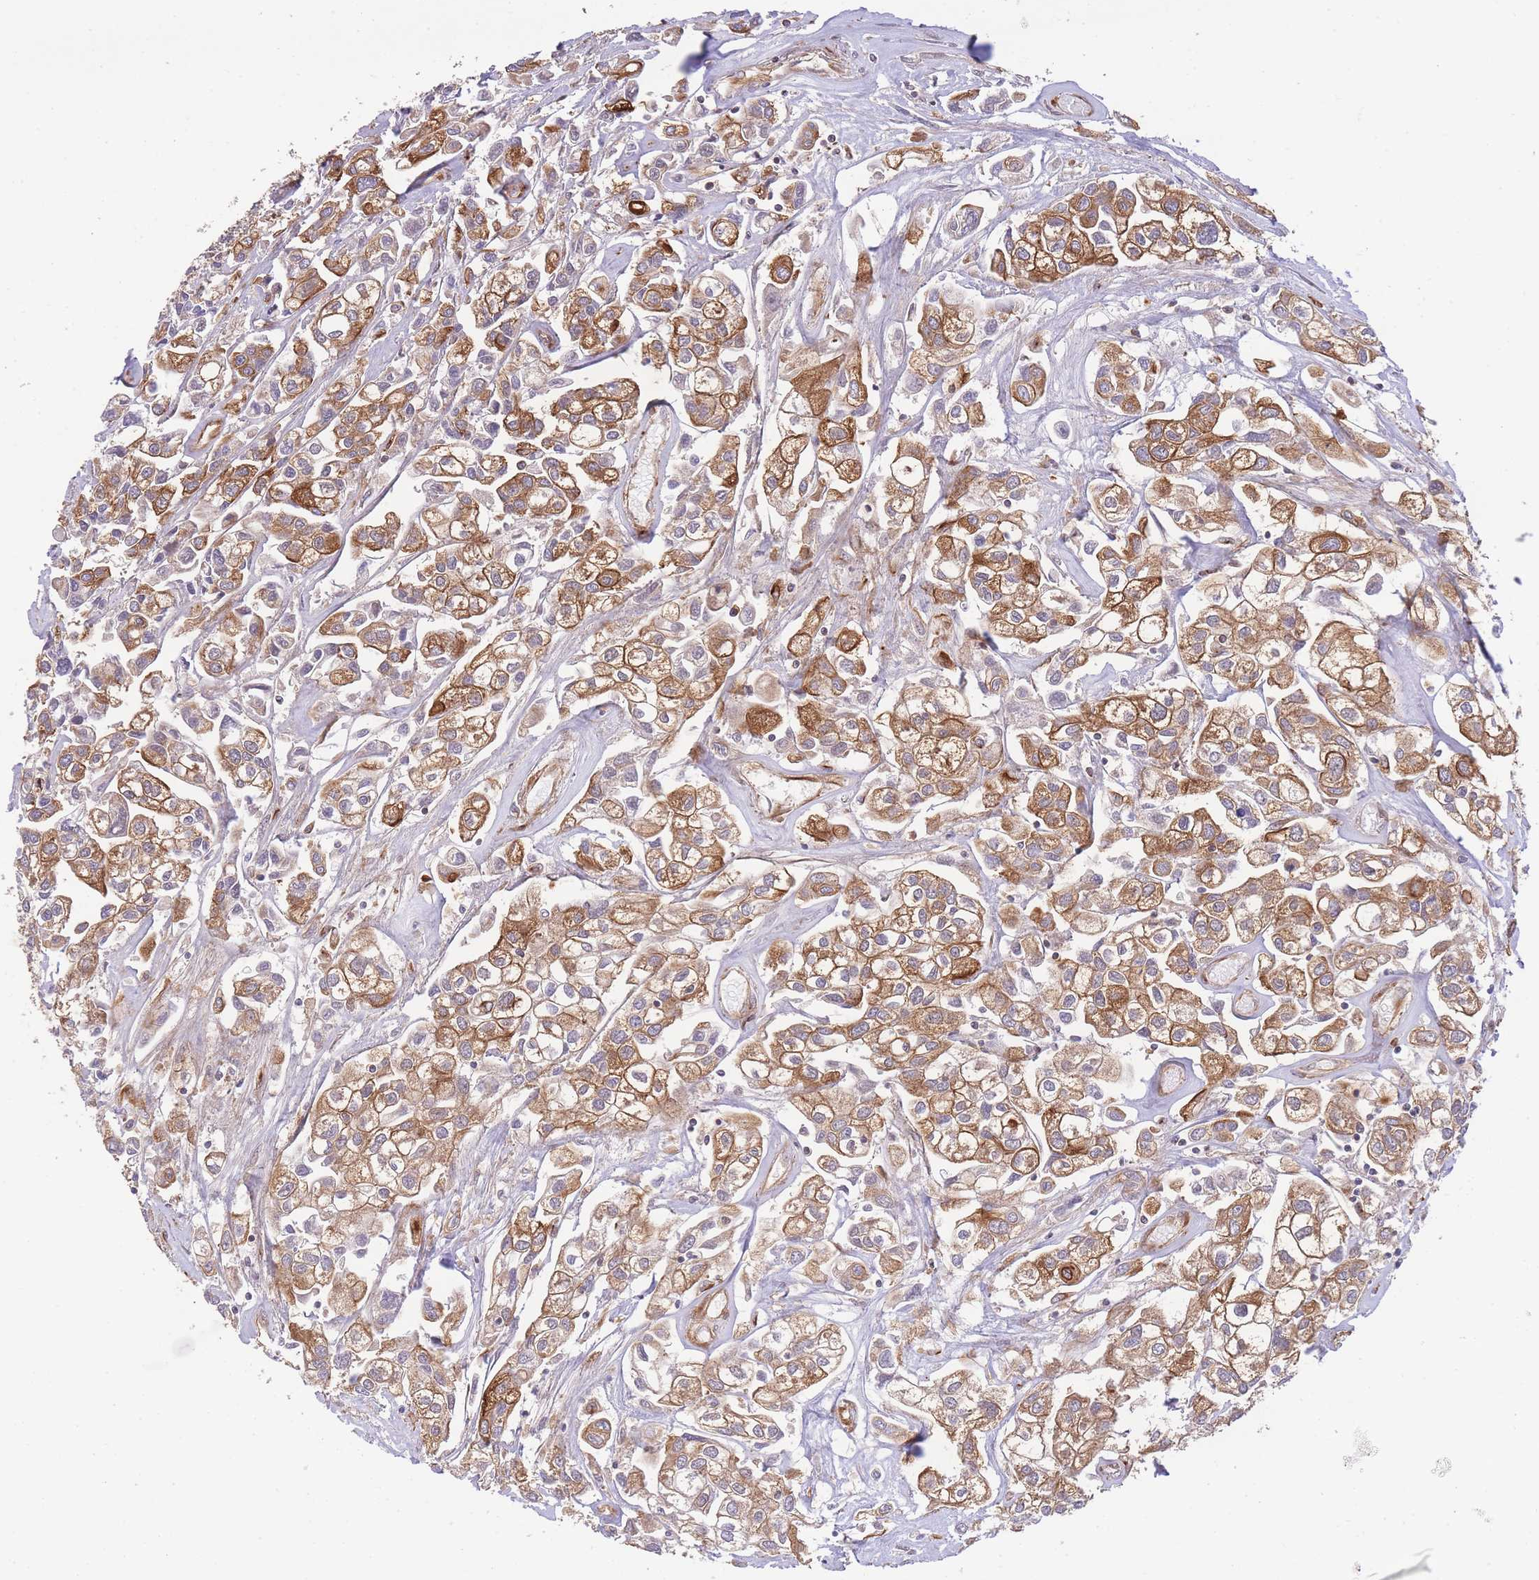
{"staining": {"intensity": "moderate", "quantity": ">75%", "location": "cytoplasmic/membranous"}, "tissue": "urothelial cancer", "cell_type": "Tumor cells", "image_type": "cancer", "snomed": [{"axis": "morphology", "description": "Urothelial carcinoma, High grade"}, {"axis": "topography", "description": "Urinary bladder"}], "caption": "Protein staining reveals moderate cytoplasmic/membranous staining in about >75% of tumor cells in high-grade urothelial carcinoma.", "gene": "EXOSC8", "patient": {"sex": "male", "age": 67}}